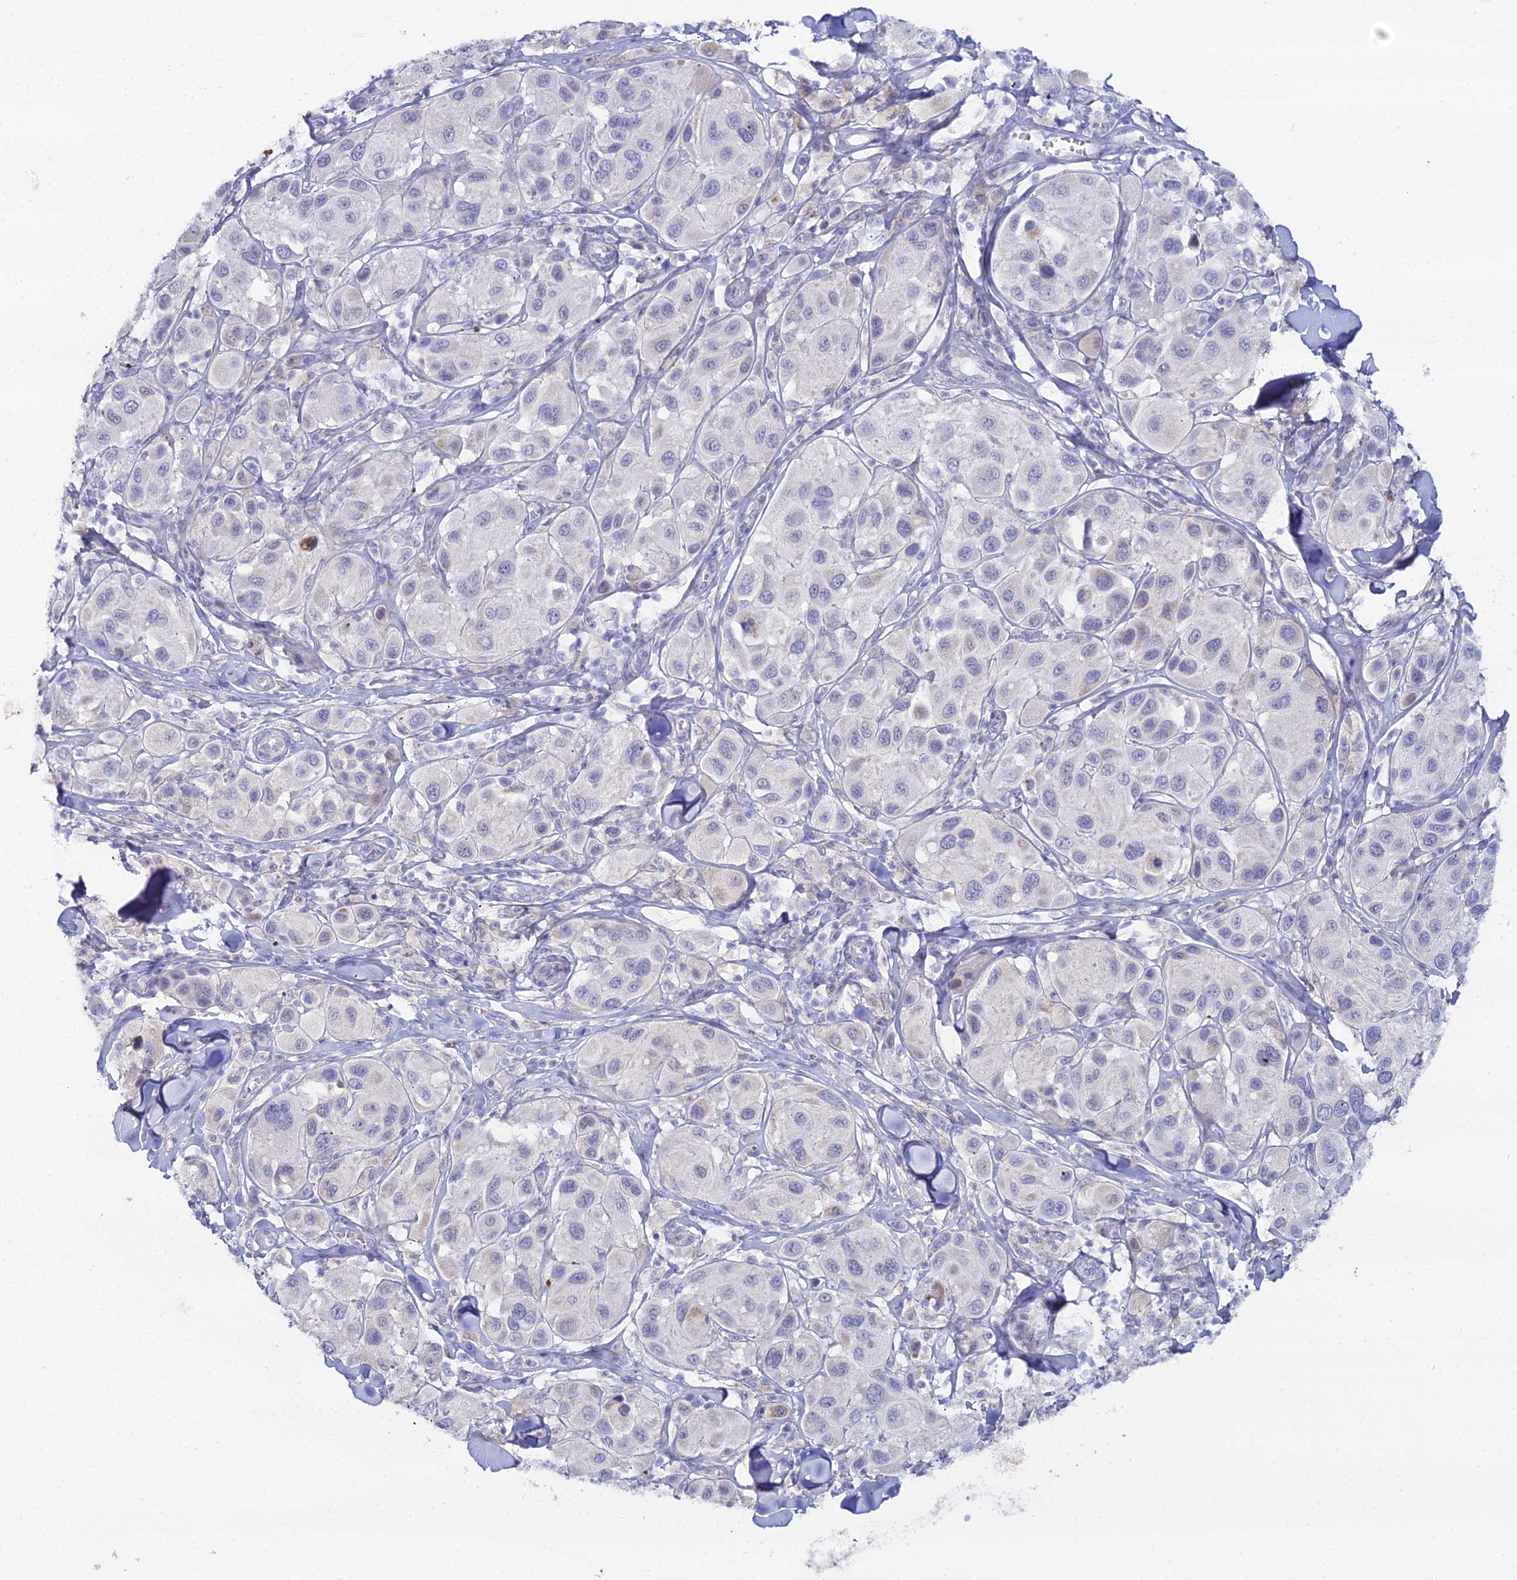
{"staining": {"intensity": "negative", "quantity": "none", "location": "none"}, "tissue": "melanoma", "cell_type": "Tumor cells", "image_type": "cancer", "snomed": [{"axis": "morphology", "description": "Malignant melanoma, Metastatic site"}, {"axis": "topography", "description": "Skin"}], "caption": "A photomicrograph of human melanoma is negative for staining in tumor cells.", "gene": "DHX34", "patient": {"sex": "male", "age": 41}}